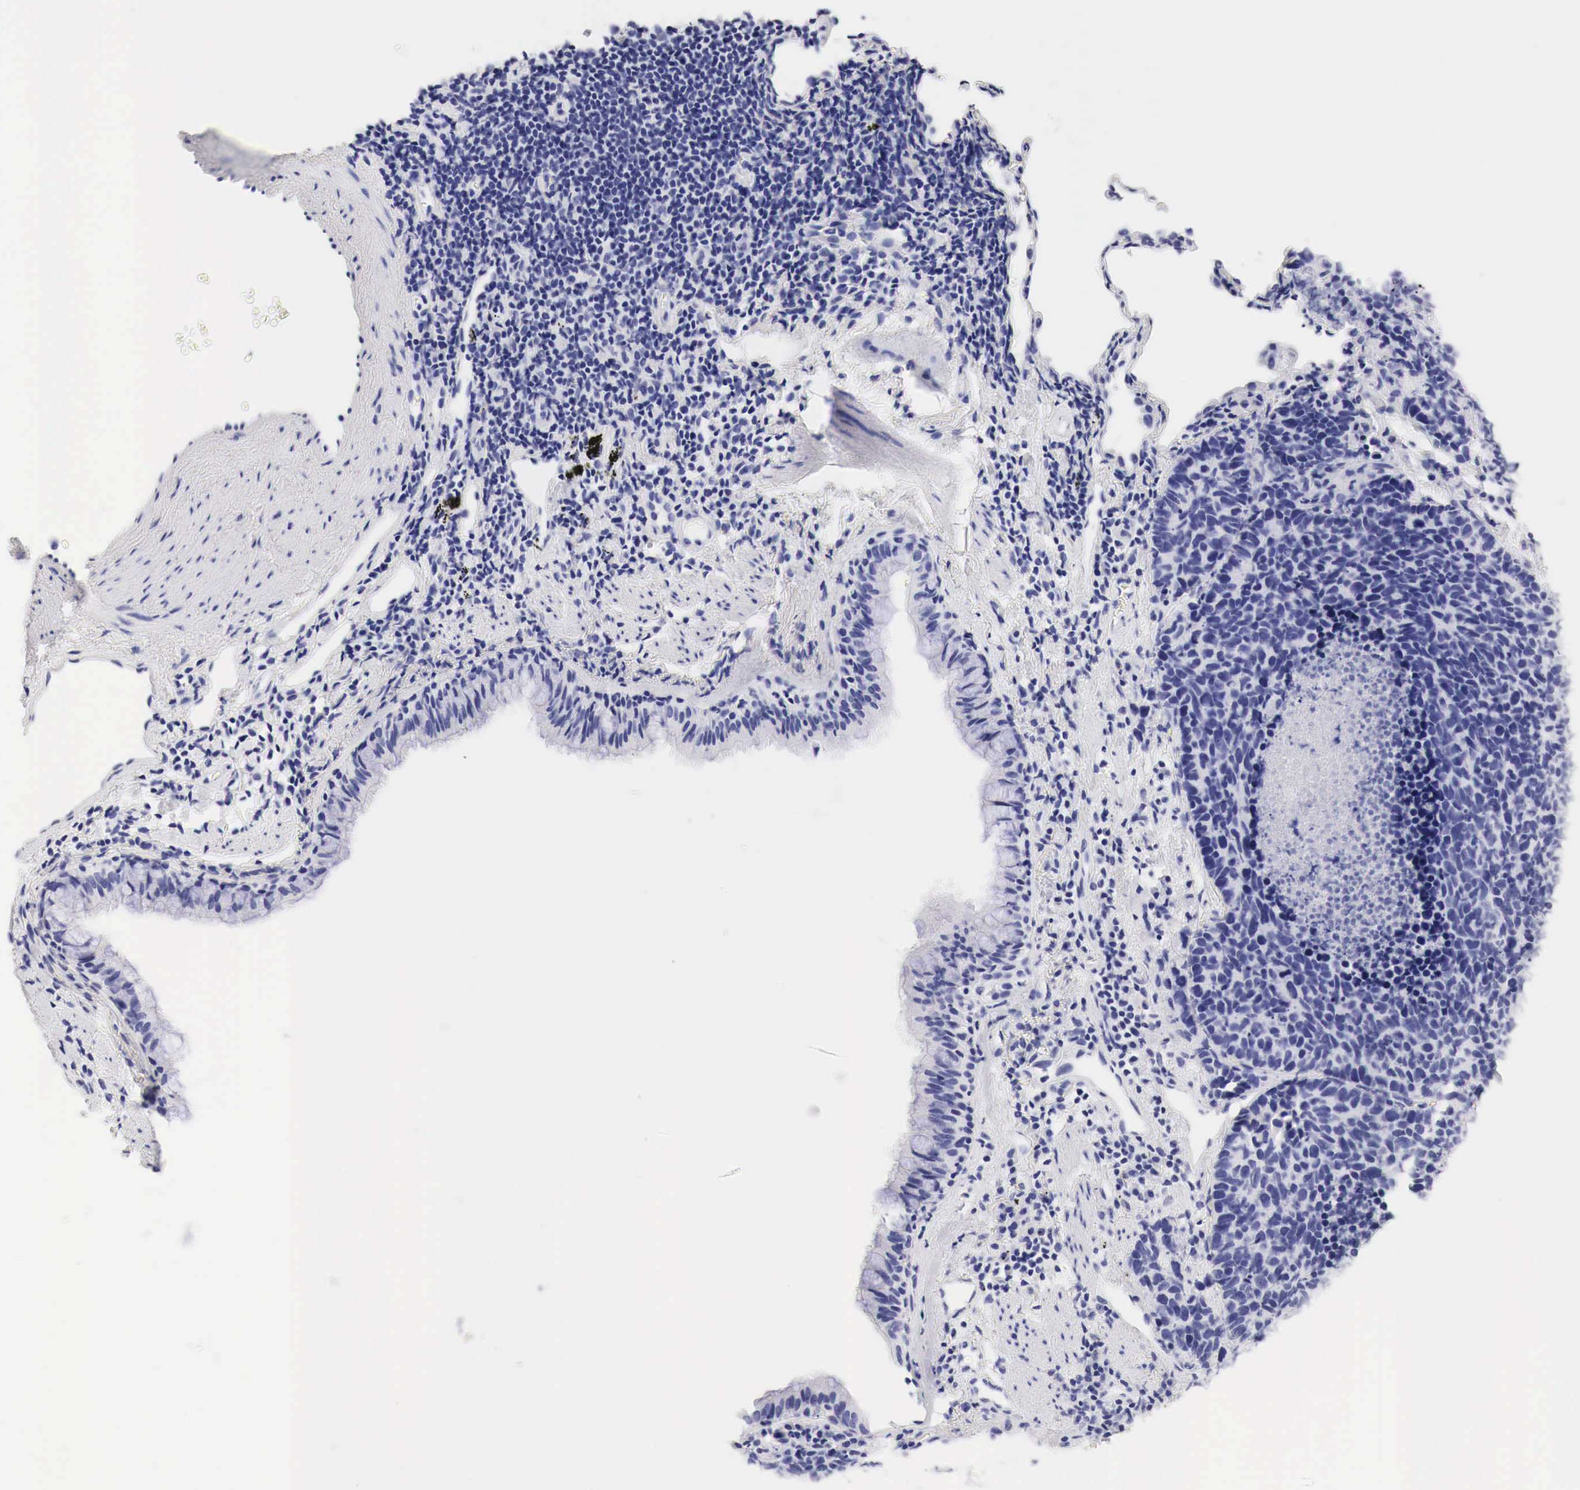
{"staining": {"intensity": "negative", "quantity": "none", "location": "none"}, "tissue": "lung cancer", "cell_type": "Tumor cells", "image_type": "cancer", "snomed": [{"axis": "morphology", "description": "Neoplasm, malignant, NOS"}, {"axis": "topography", "description": "Lung"}], "caption": "Immunohistochemical staining of human lung cancer reveals no significant expression in tumor cells.", "gene": "TYR", "patient": {"sex": "female", "age": 75}}